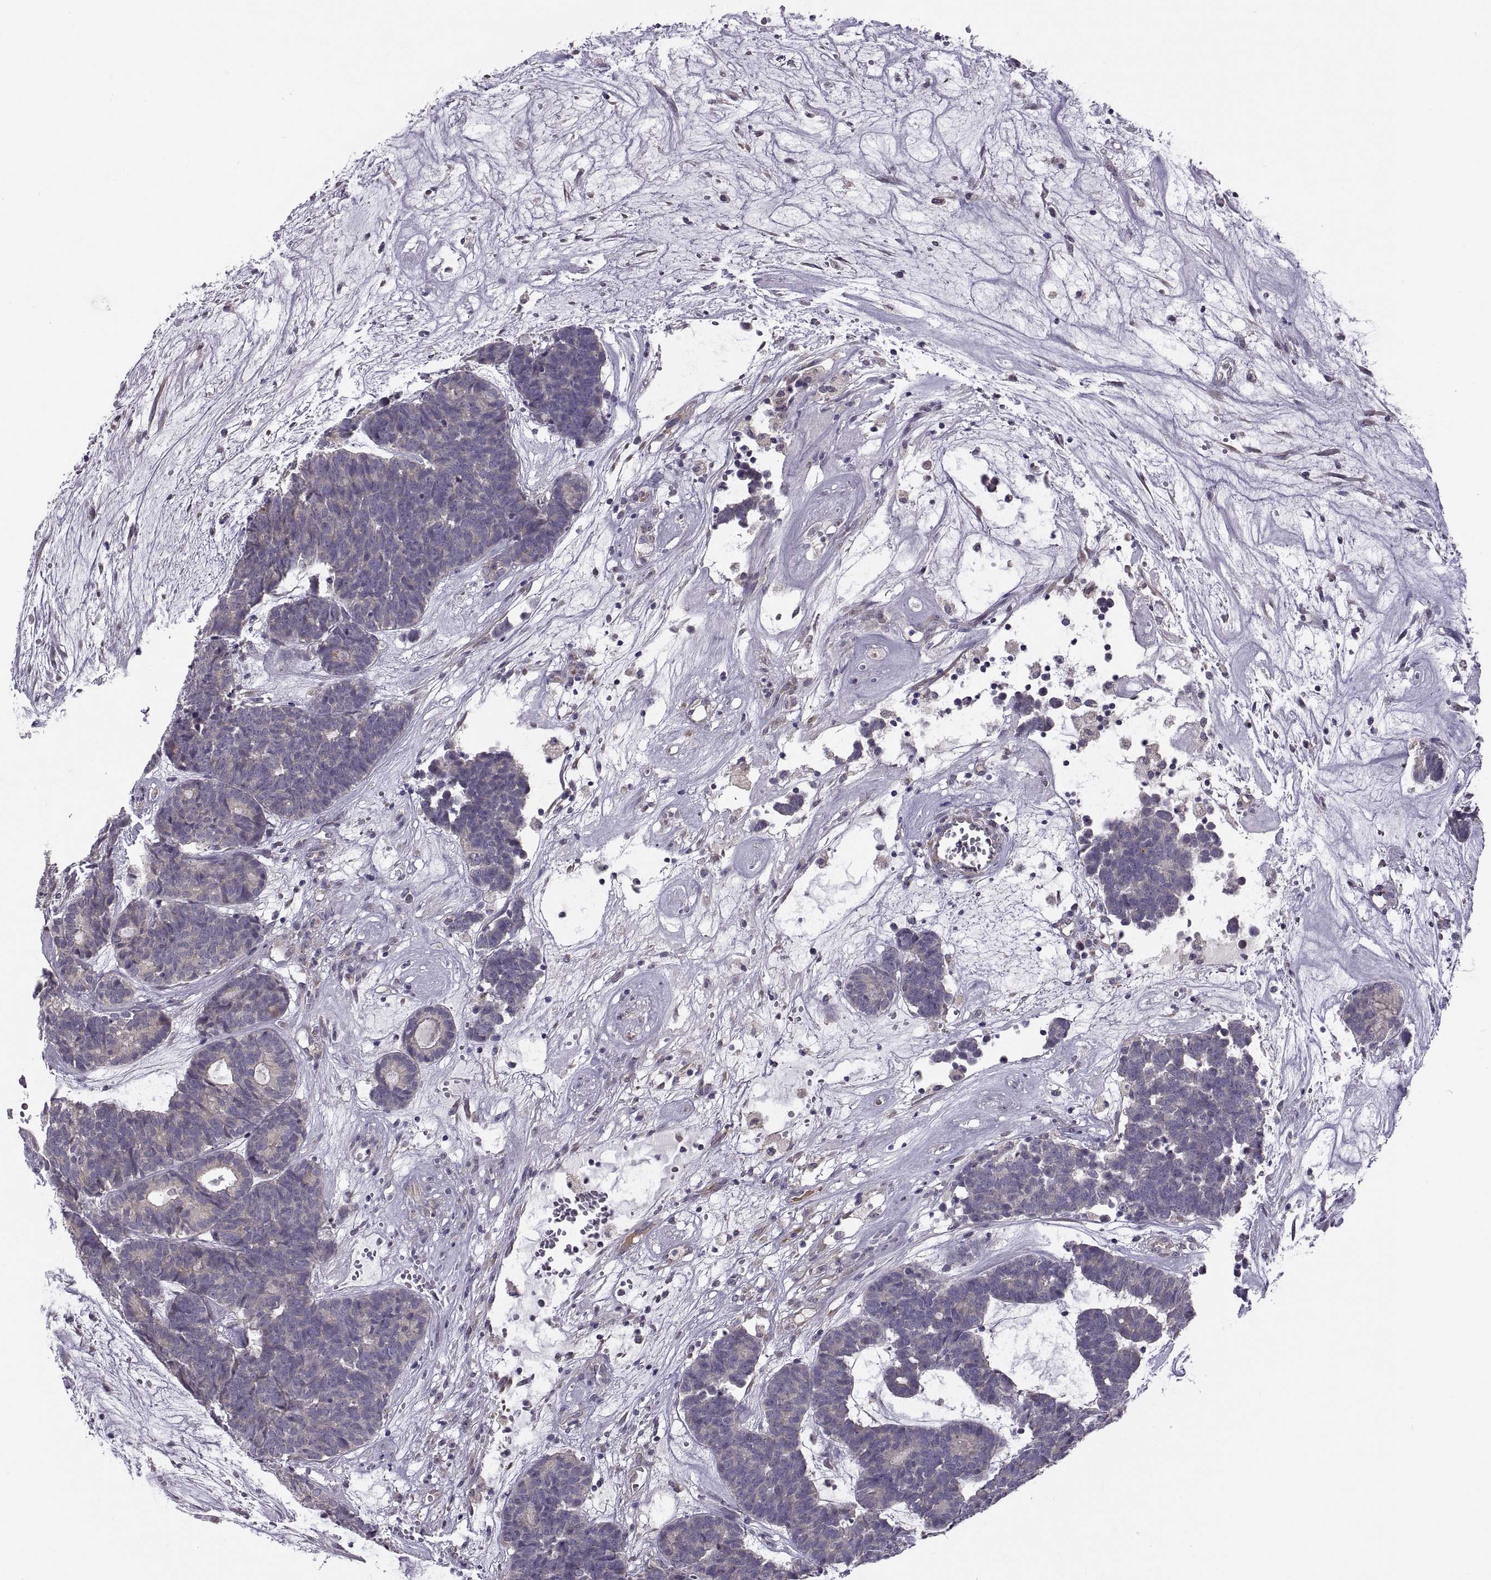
{"staining": {"intensity": "negative", "quantity": "none", "location": "none"}, "tissue": "head and neck cancer", "cell_type": "Tumor cells", "image_type": "cancer", "snomed": [{"axis": "morphology", "description": "Adenocarcinoma, NOS"}, {"axis": "topography", "description": "Head-Neck"}], "caption": "Adenocarcinoma (head and neck) was stained to show a protein in brown. There is no significant expression in tumor cells. Nuclei are stained in blue.", "gene": "ACSBG2", "patient": {"sex": "female", "age": 81}}